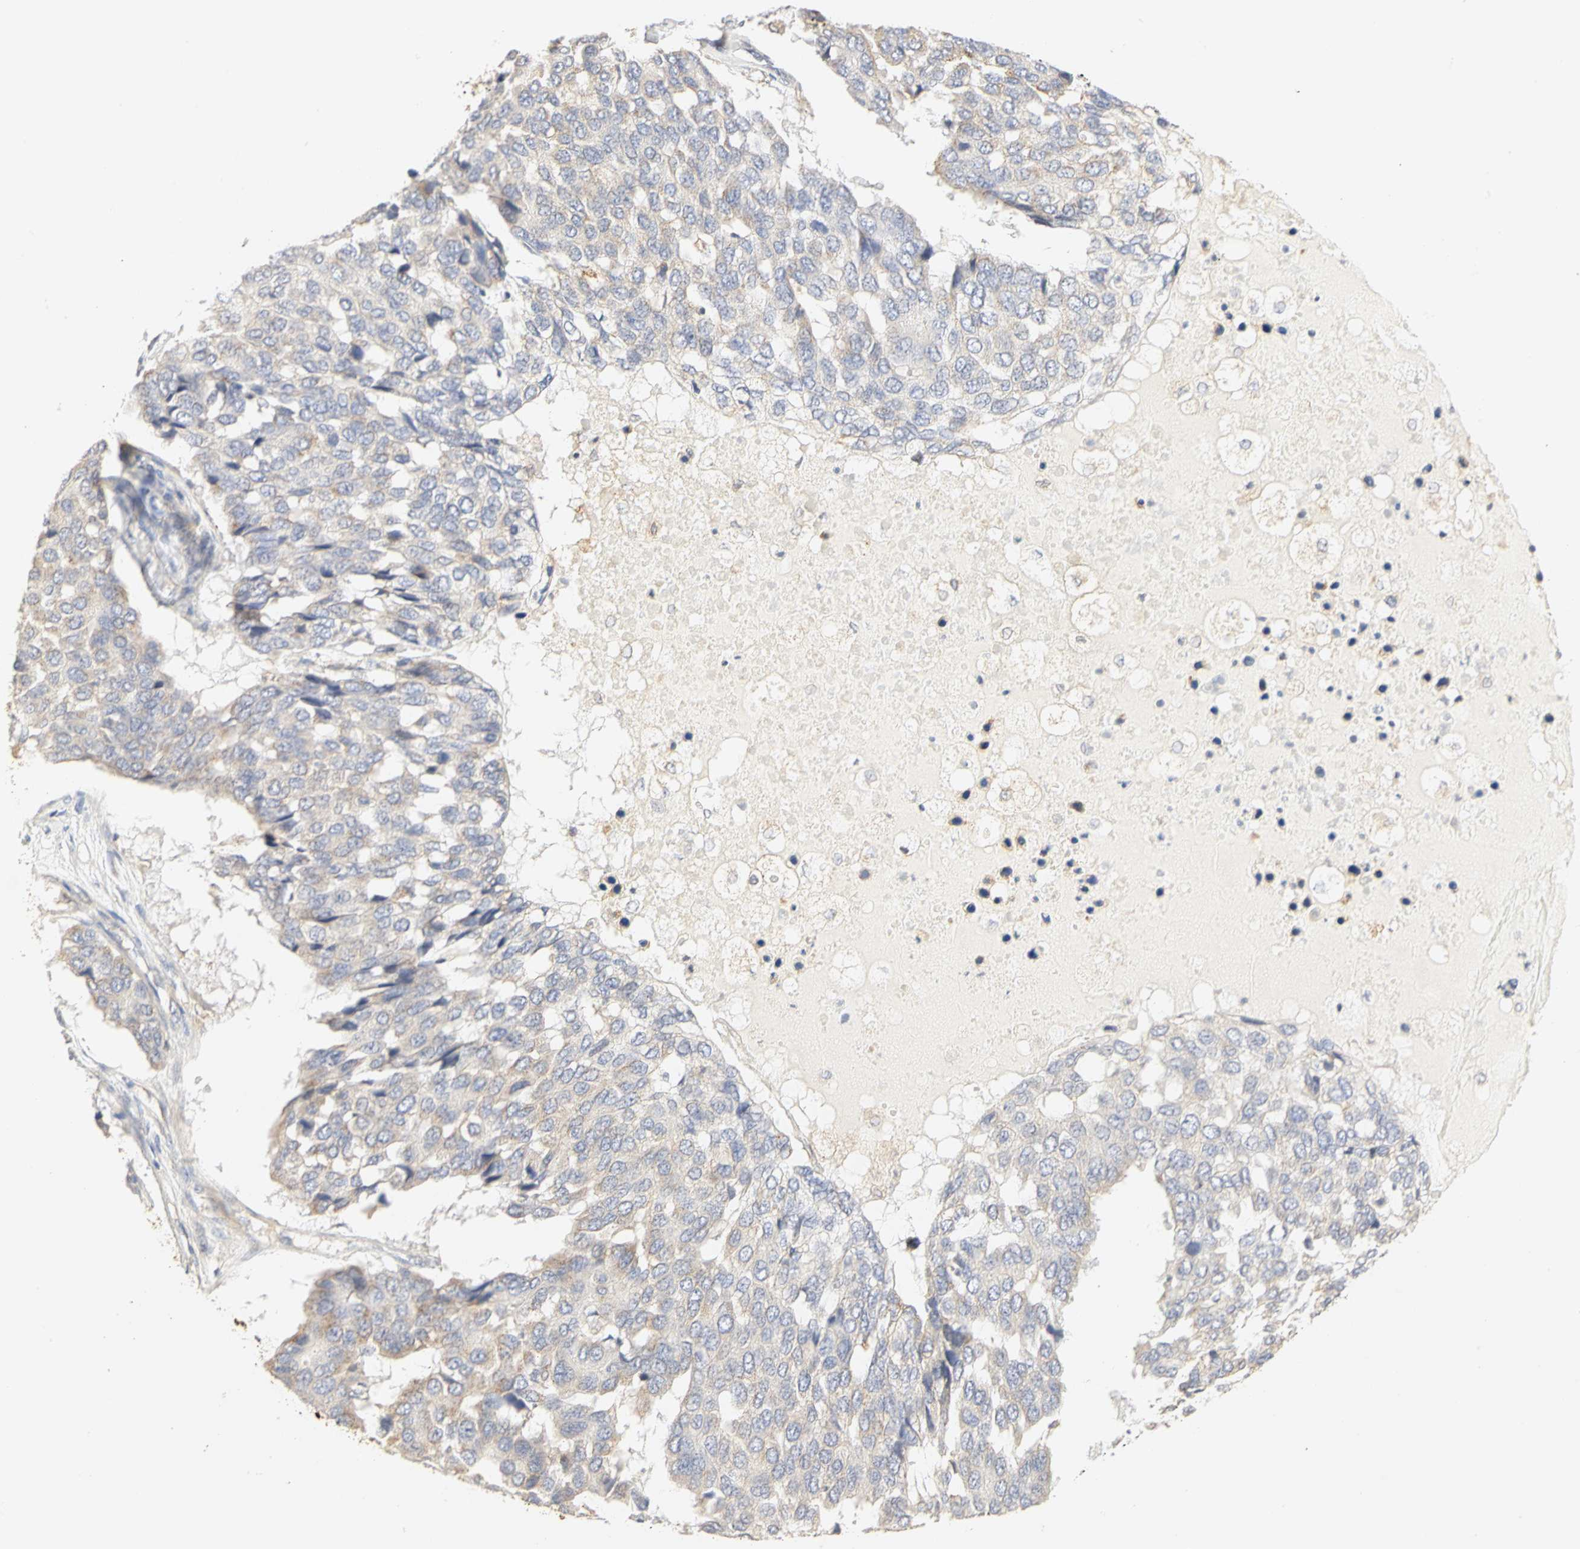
{"staining": {"intensity": "weak", "quantity": ">75%", "location": "cytoplasmic/membranous"}, "tissue": "pancreatic cancer", "cell_type": "Tumor cells", "image_type": "cancer", "snomed": [{"axis": "morphology", "description": "Adenocarcinoma, NOS"}, {"axis": "topography", "description": "Pancreas"}], "caption": "A photomicrograph of human pancreatic adenocarcinoma stained for a protein demonstrates weak cytoplasmic/membranous brown staining in tumor cells.", "gene": "GNRH2", "patient": {"sex": "male", "age": 50}}